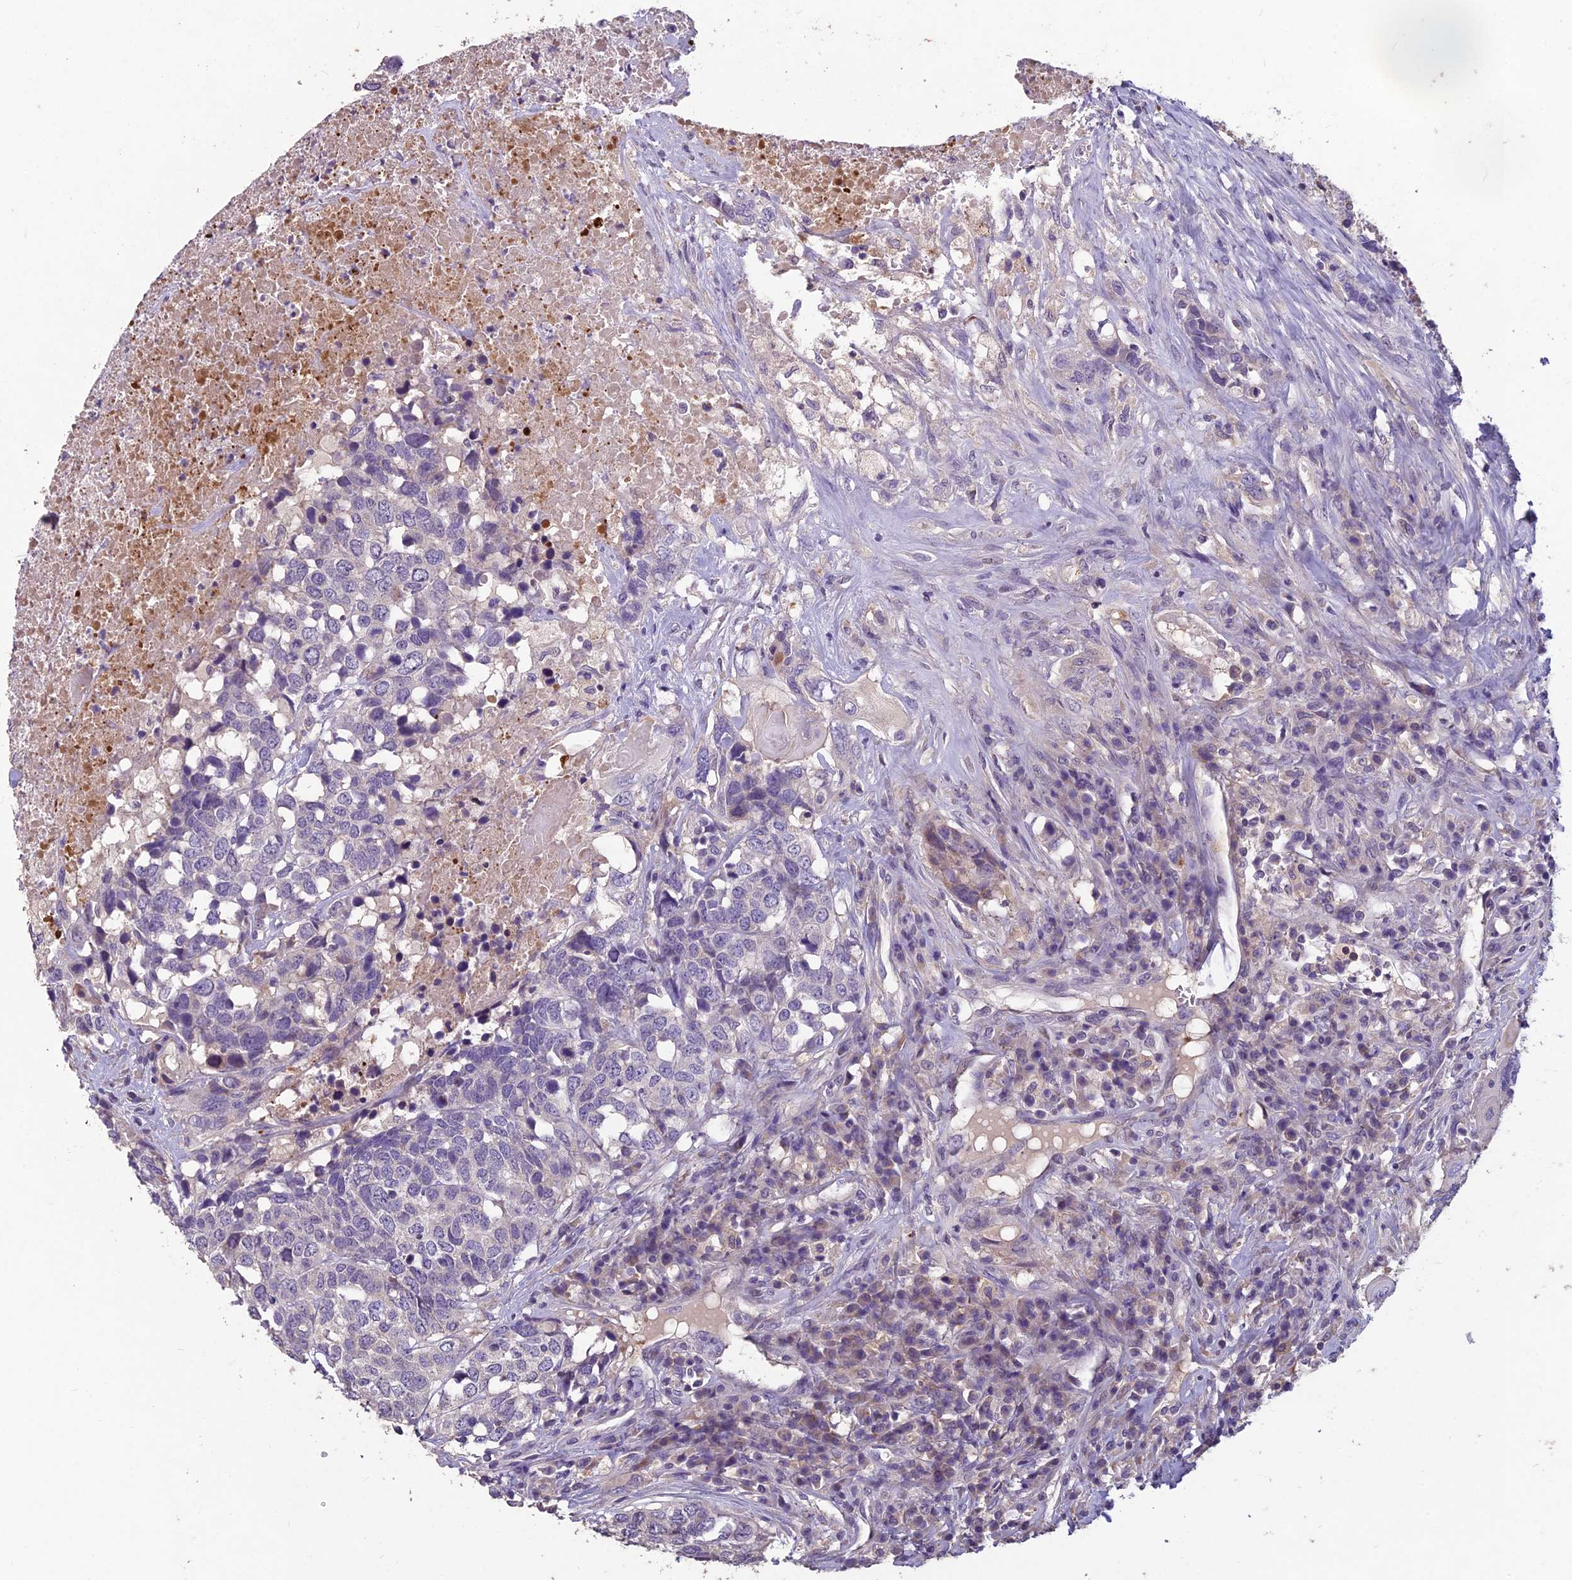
{"staining": {"intensity": "negative", "quantity": "none", "location": "none"}, "tissue": "head and neck cancer", "cell_type": "Tumor cells", "image_type": "cancer", "snomed": [{"axis": "morphology", "description": "Squamous cell carcinoma, NOS"}, {"axis": "topography", "description": "Head-Neck"}], "caption": "A high-resolution micrograph shows immunohistochemistry (IHC) staining of squamous cell carcinoma (head and neck), which shows no significant positivity in tumor cells.", "gene": "CEACAM16", "patient": {"sex": "male", "age": 66}}